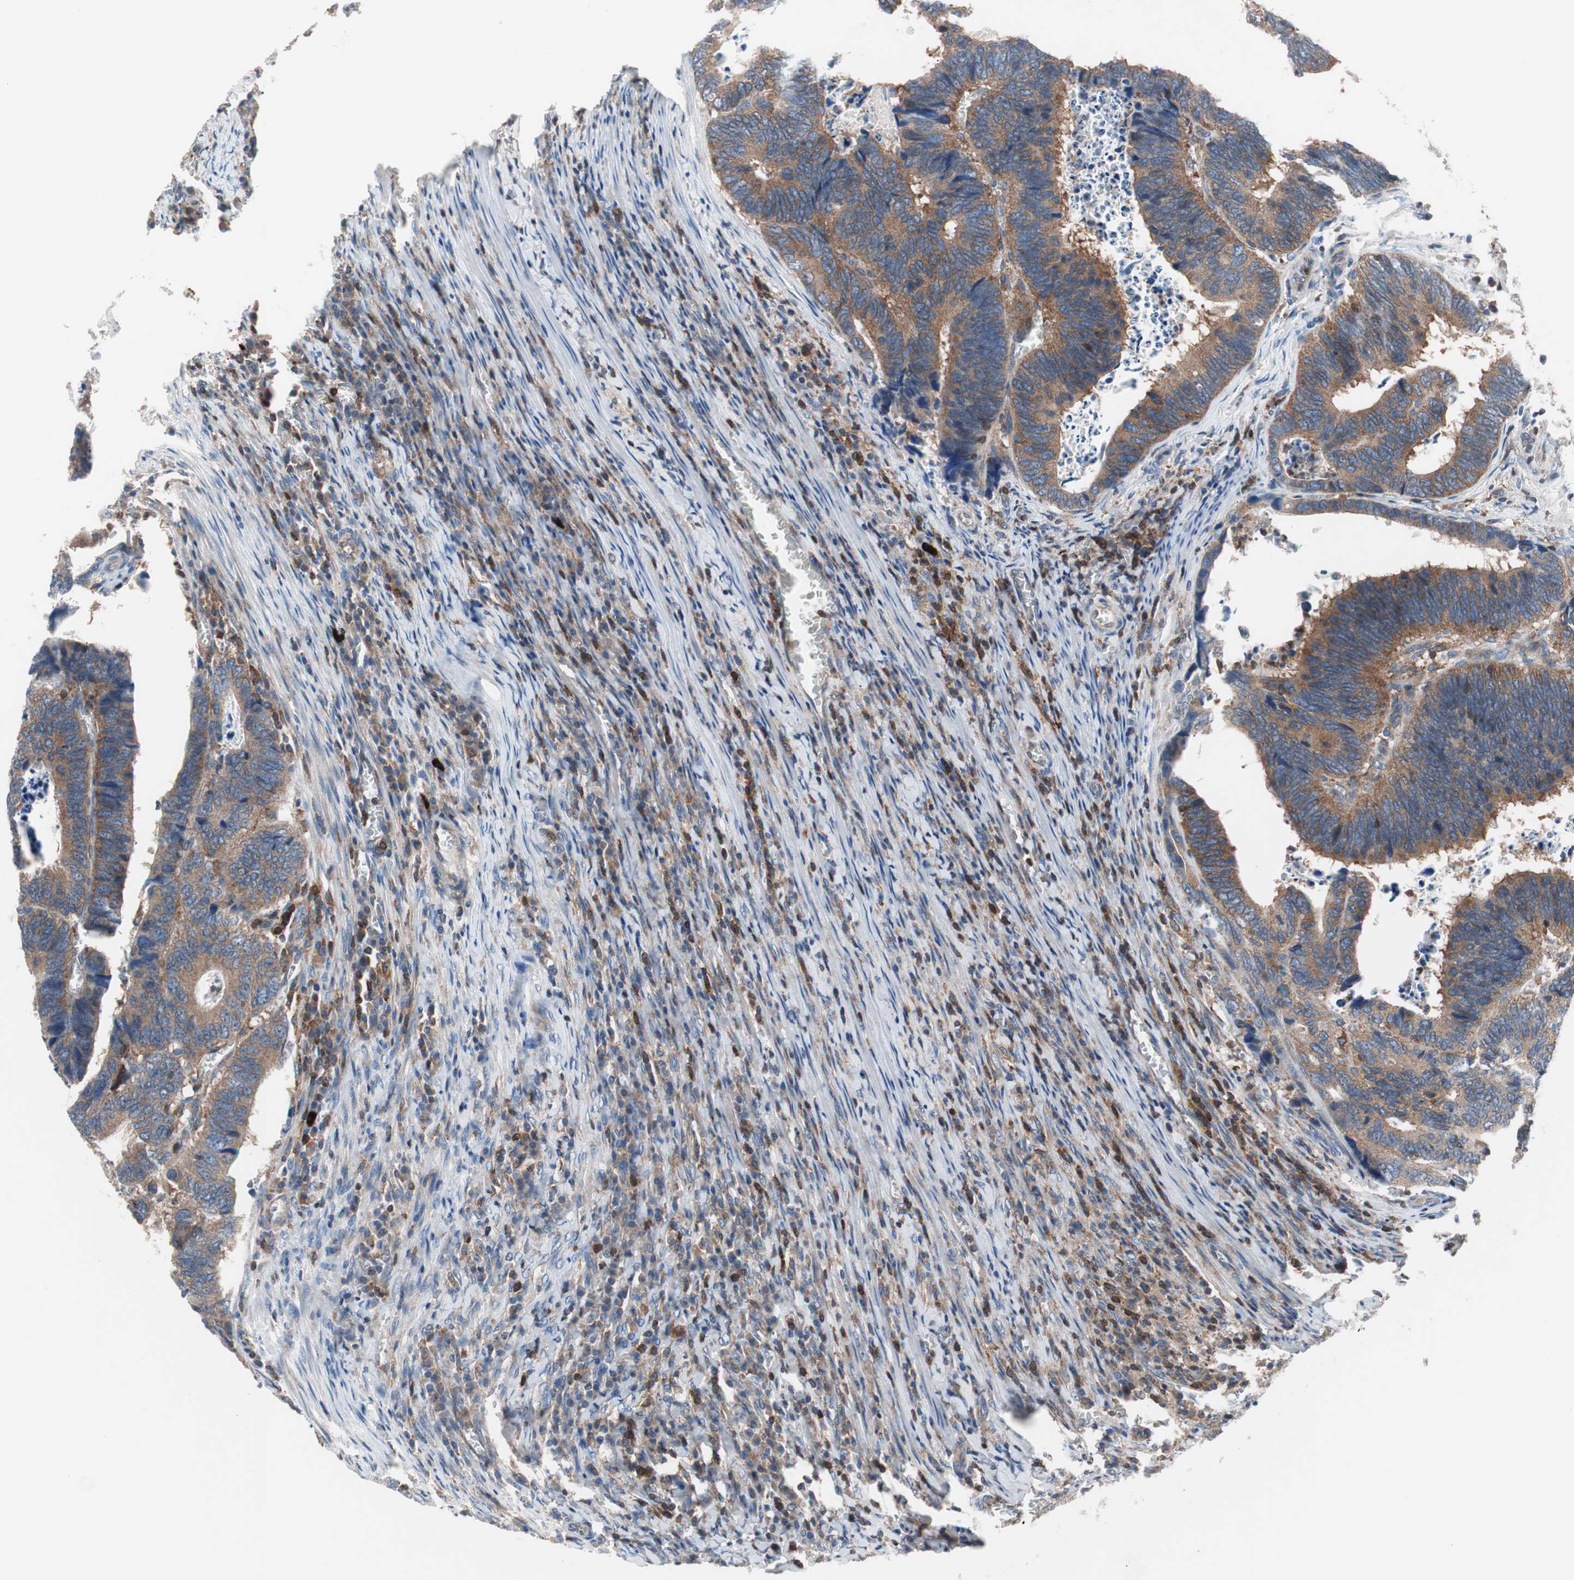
{"staining": {"intensity": "moderate", "quantity": ">75%", "location": "cytoplasmic/membranous"}, "tissue": "colorectal cancer", "cell_type": "Tumor cells", "image_type": "cancer", "snomed": [{"axis": "morphology", "description": "Adenocarcinoma, NOS"}, {"axis": "topography", "description": "Colon"}], "caption": "Tumor cells show medium levels of moderate cytoplasmic/membranous staining in approximately >75% of cells in human colorectal adenocarcinoma.", "gene": "PIK3R1", "patient": {"sex": "male", "age": 72}}